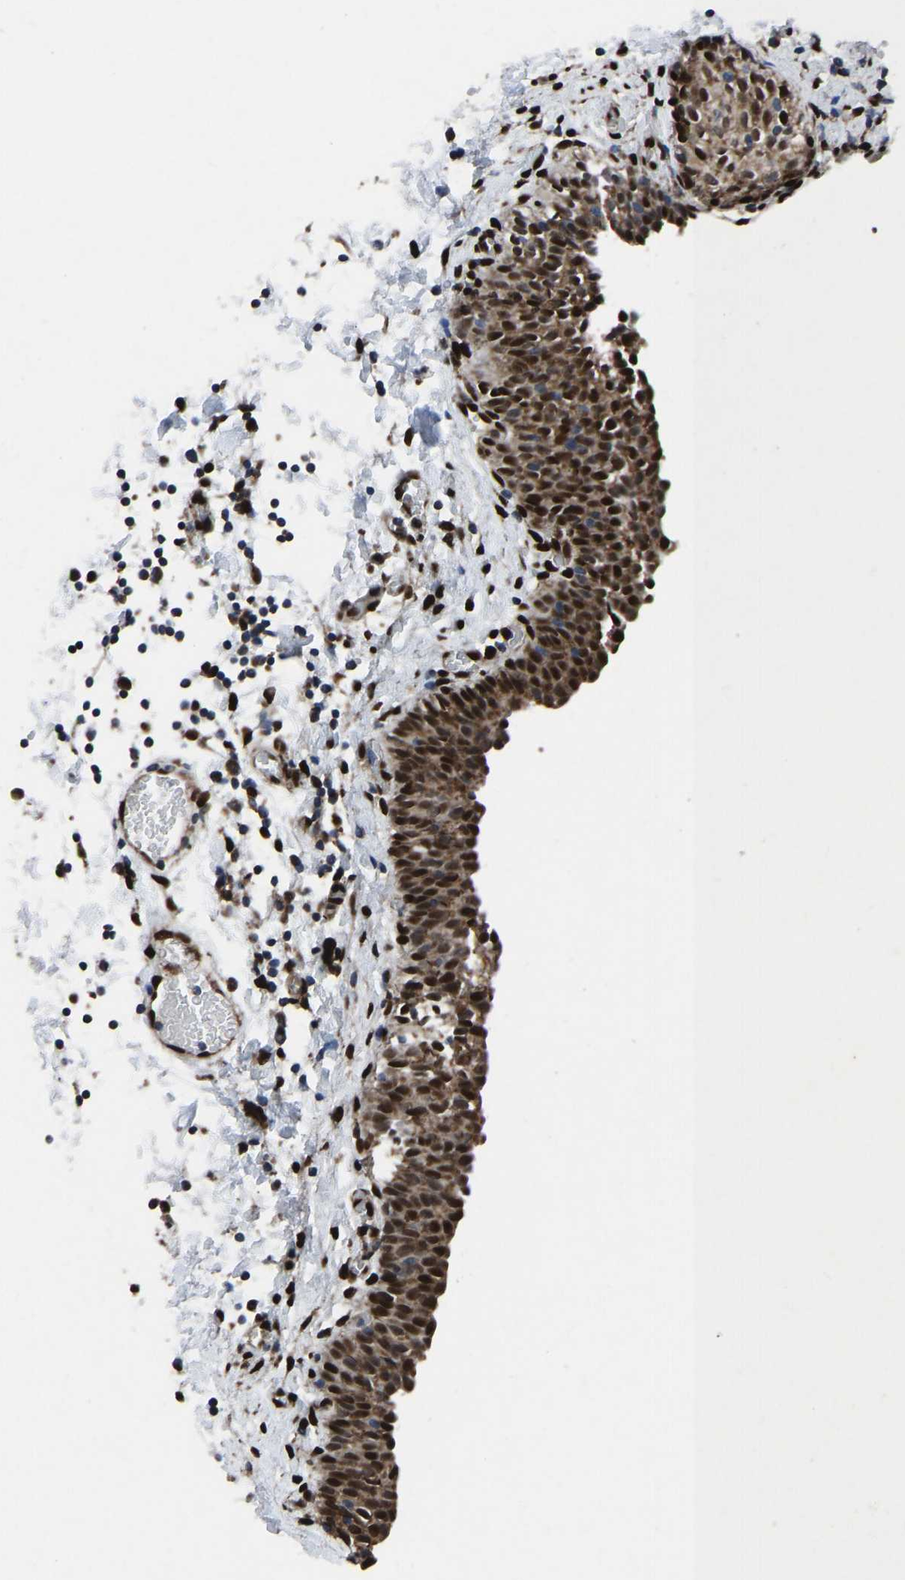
{"staining": {"intensity": "strong", "quantity": "25%-75%", "location": "nuclear"}, "tissue": "urinary bladder", "cell_type": "Urothelial cells", "image_type": "normal", "snomed": [{"axis": "morphology", "description": "Normal tissue, NOS"}, {"axis": "topography", "description": "Urinary bladder"}], "caption": "A high-resolution histopathology image shows immunohistochemistry staining of benign urinary bladder, which displays strong nuclear staining in about 25%-75% of urothelial cells.", "gene": "EGR1", "patient": {"sex": "male", "age": 55}}